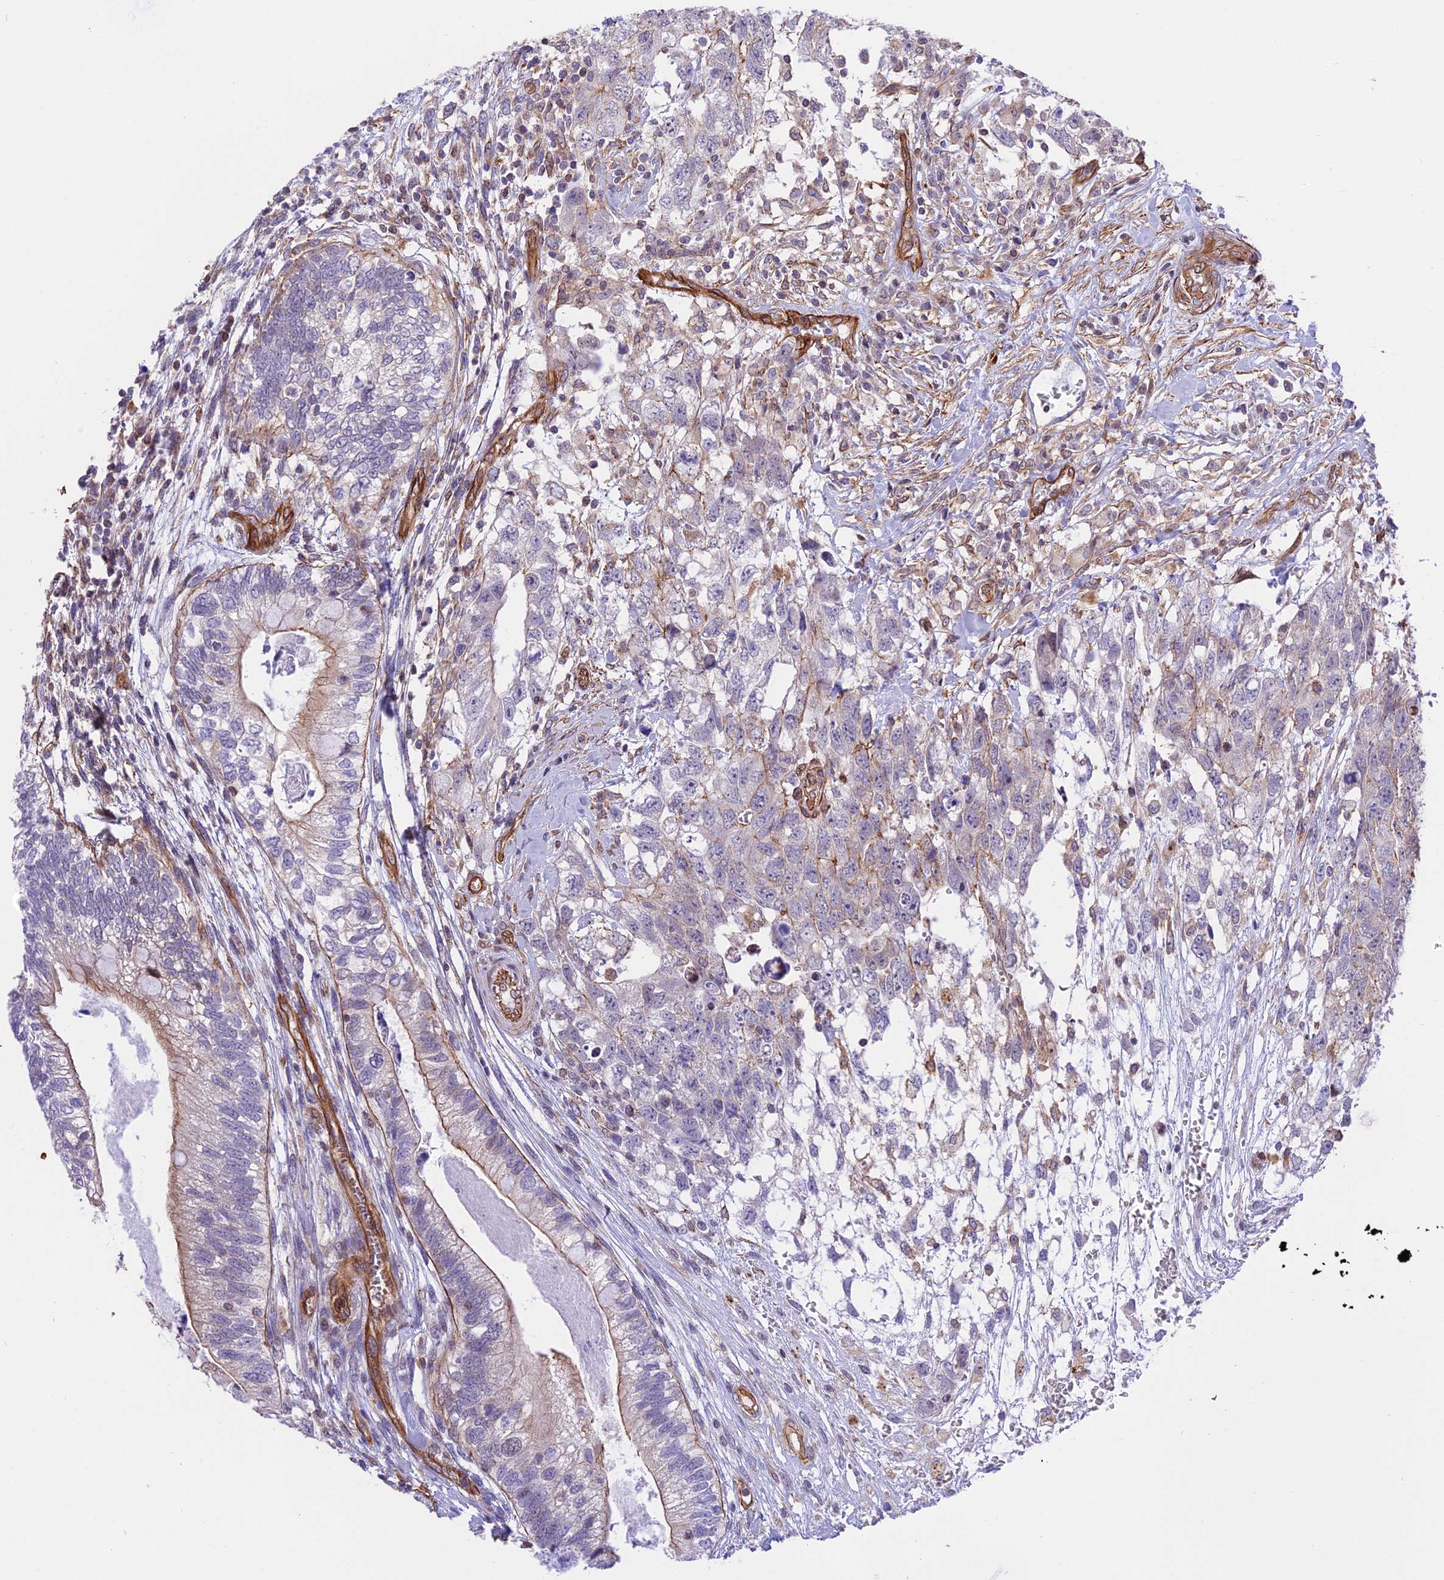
{"staining": {"intensity": "weak", "quantity": "<25%", "location": "cytoplasmic/membranous"}, "tissue": "testis cancer", "cell_type": "Tumor cells", "image_type": "cancer", "snomed": [{"axis": "morphology", "description": "Seminoma, NOS"}, {"axis": "morphology", "description": "Carcinoma, Embryonal, NOS"}, {"axis": "topography", "description": "Testis"}], "caption": "A high-resolution histopathology image shows immunohistochemistry (IHC) staining of testis cancer (embryonal carcinoma), which shows no significant staining in tumor cells. (DAB (3,3'-diaminobenzidine) IHC, high magnification).", "gene": "R3HDM4", "patient": {"sex": "male", "age": 29}}